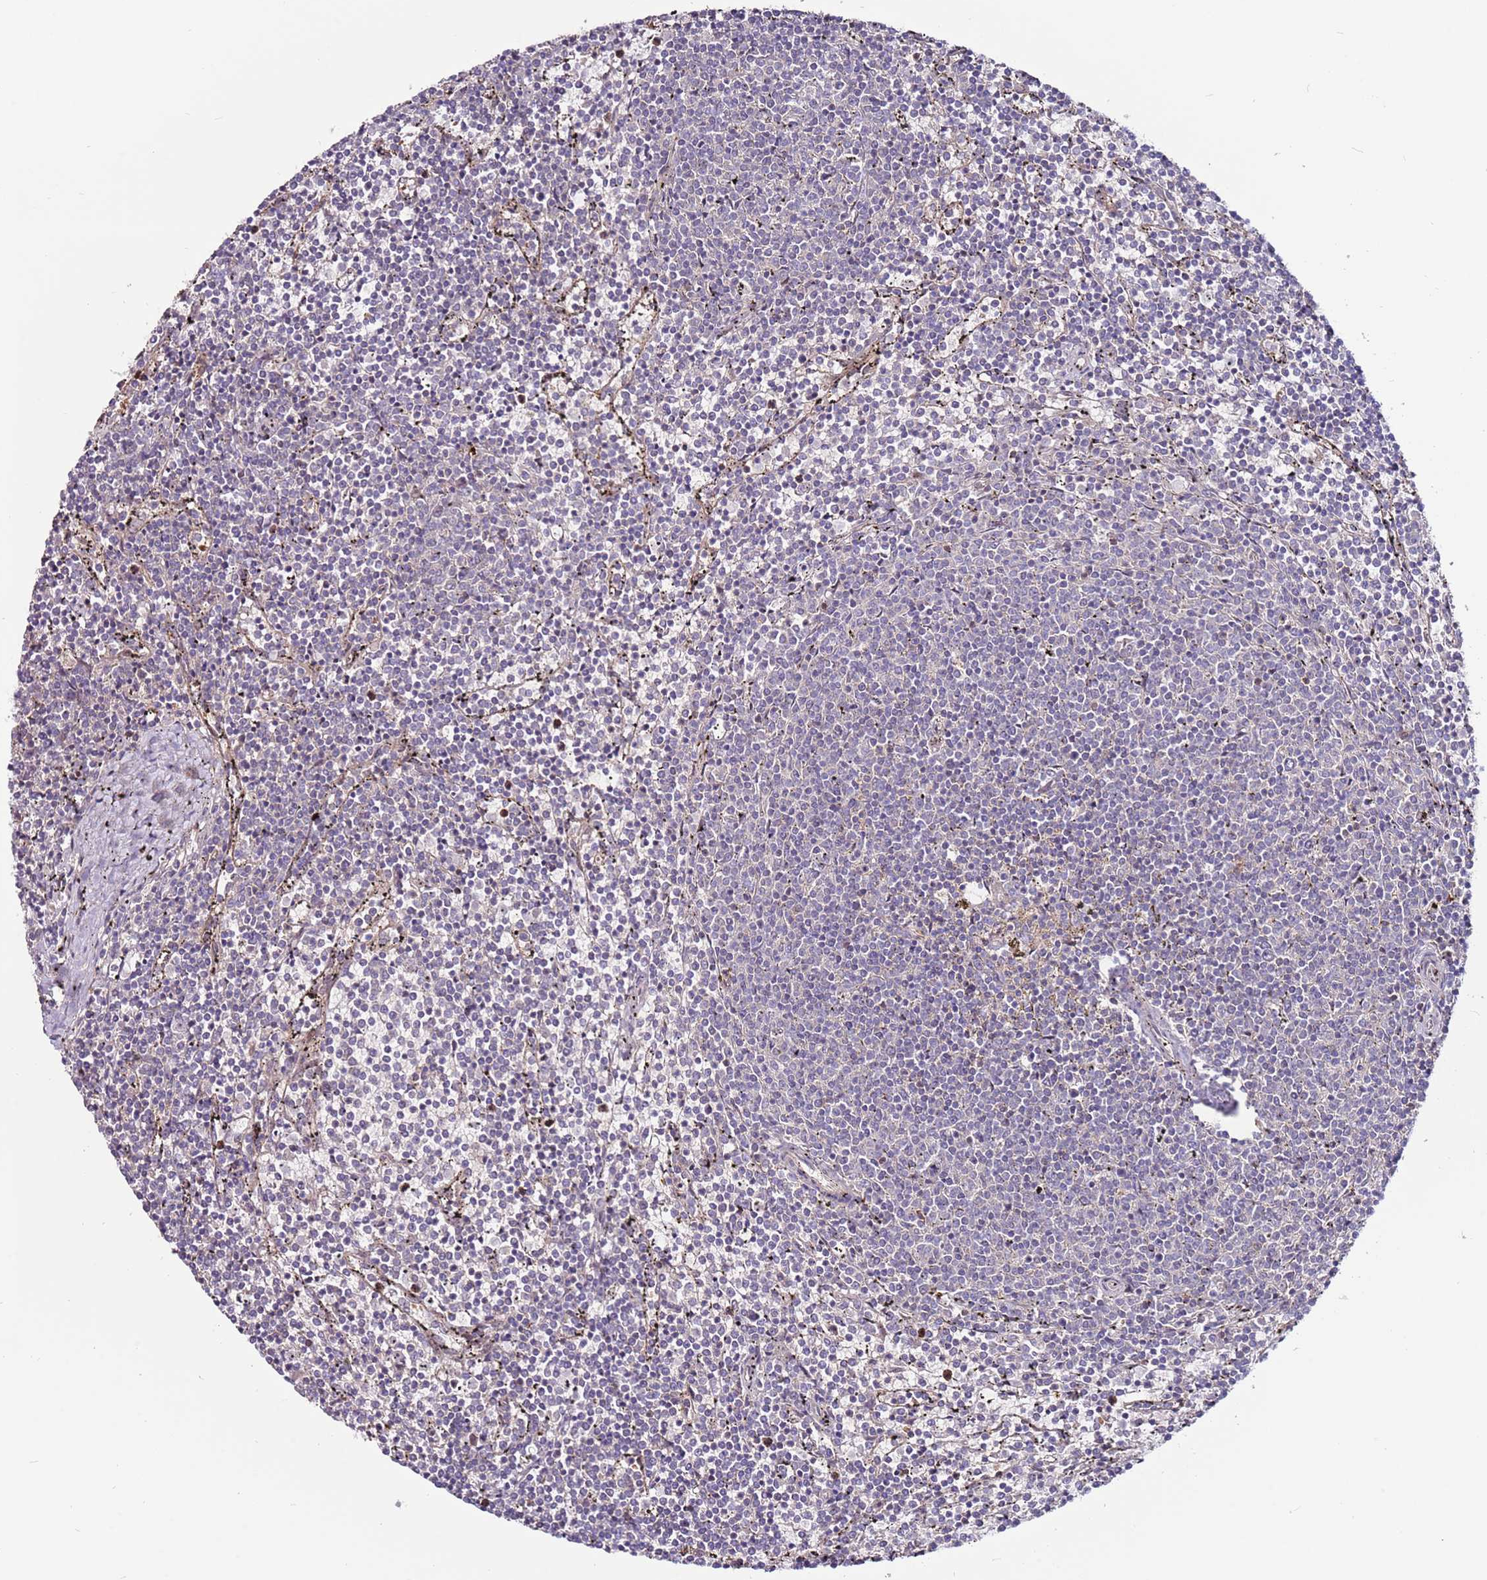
{"staining": {"intensity": "negative", "quantity": "none", "location": "none"}, "tissue": "lymphoma", "cell_type": "Tumor cells", "image_type": "cancer", "snomed": [{"axis": "morphology", "description": "Malignant lymphoma, non-Hodgkin's type, Low grade"}, {"axis": "topography", "description": "Spleen"}], "caption": "This is an immunohistochemistry image of human lymphoma. There is no positivity in tumor cells.", "gene": "MTG2", "patient": {"sex": "female", "age": 50}}